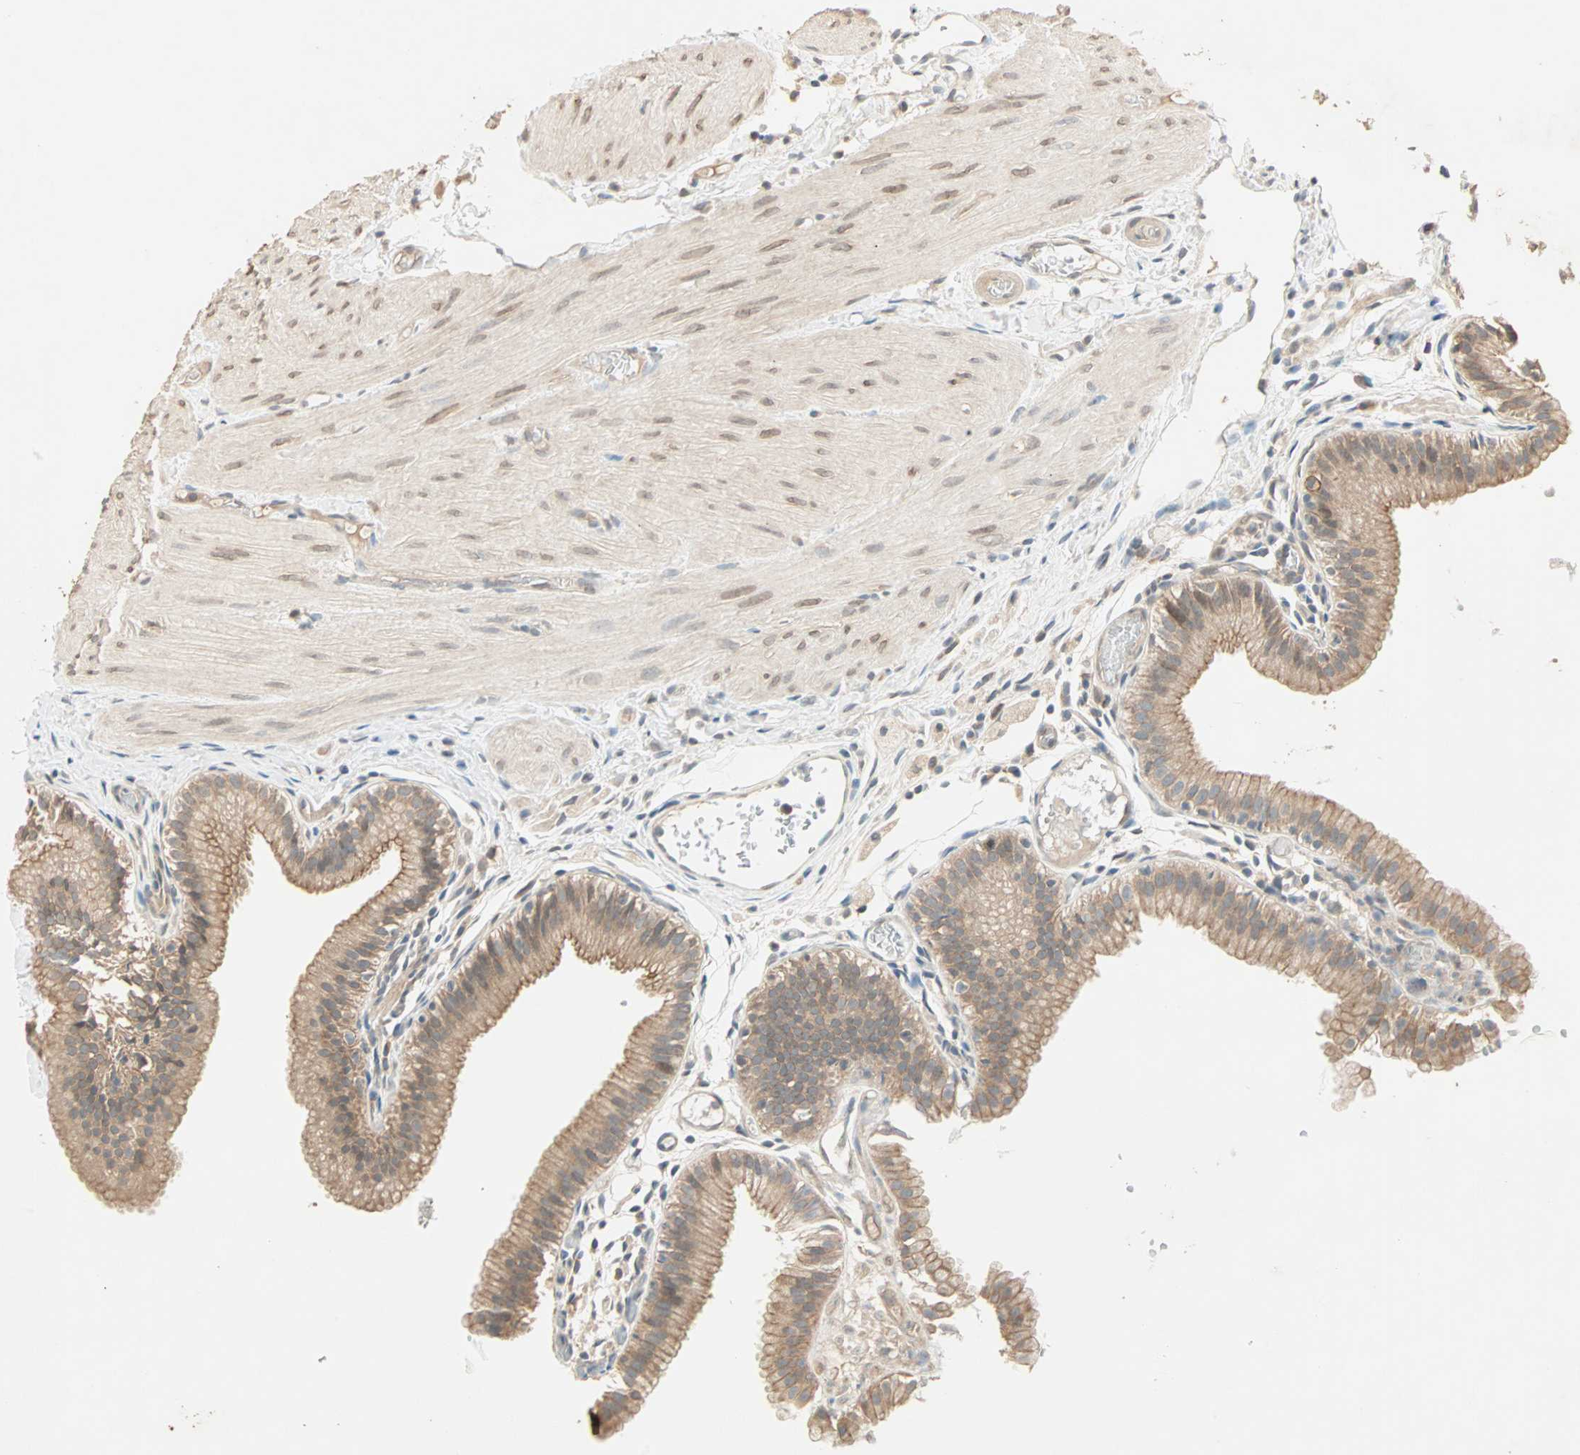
{"staining": {"intensity": "moderate", "quantity": ">75%", "location": "cytoplasmic/membranous"}, "tissue": "gallbladder", "cell_type": "Glandular cells", "image_type": "normal", "snomed": [{"axis": "morphology", "description": "Normal tissue, NOS"}, {"axis": "topography", "description": "Gallbladder"}], "caption": "Gallbladder stained with IHC reveals moderate cytoplasmic/membranous expression in about >75% of glandular cells.", "gene": "TTF2", "patient": {"sex": "female", "age": 26}}